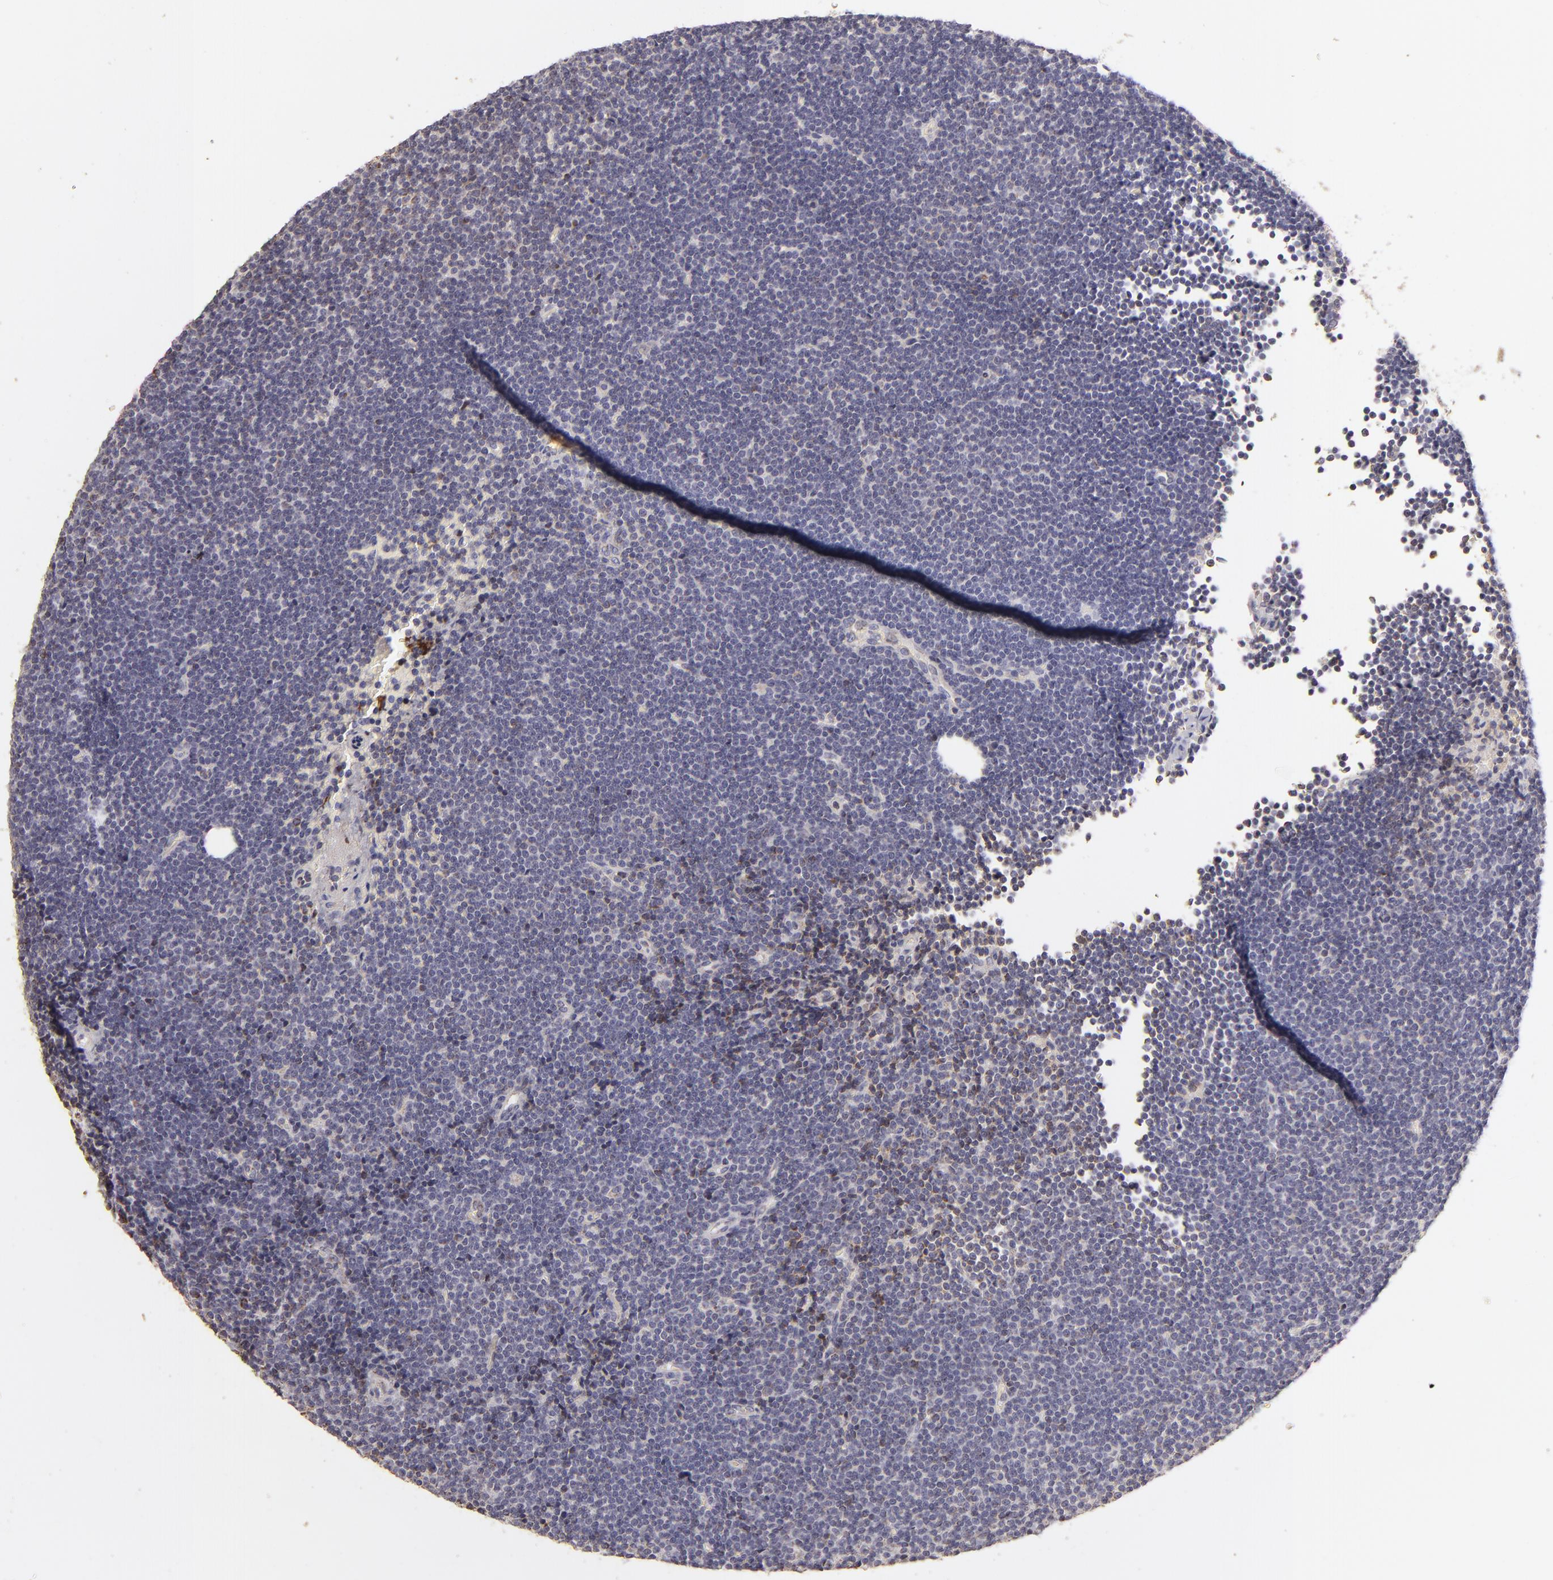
{"staining": {"intensity": "weak", "quantity": "<25%", "location": "cytoplasmic/membranous"}, "tissue": "lymphoma", "cell_type": "Tumor cells", "image_type": "cancer", "snomed": [{"axis": "morphology", "description": "Malignant lymphoma, non-Hodgkin's type, Low grade"}, {"axis": "topography", "description": "Lymph node"}], "caption": "Immunohistochemistry (IHC) image of neoplastic tissue: human lymphoma stained with DAB demonstrates no significant protein expression in tumor cells.", "gene": "CFB", "patient": {"sex": "female", "age": 73}}